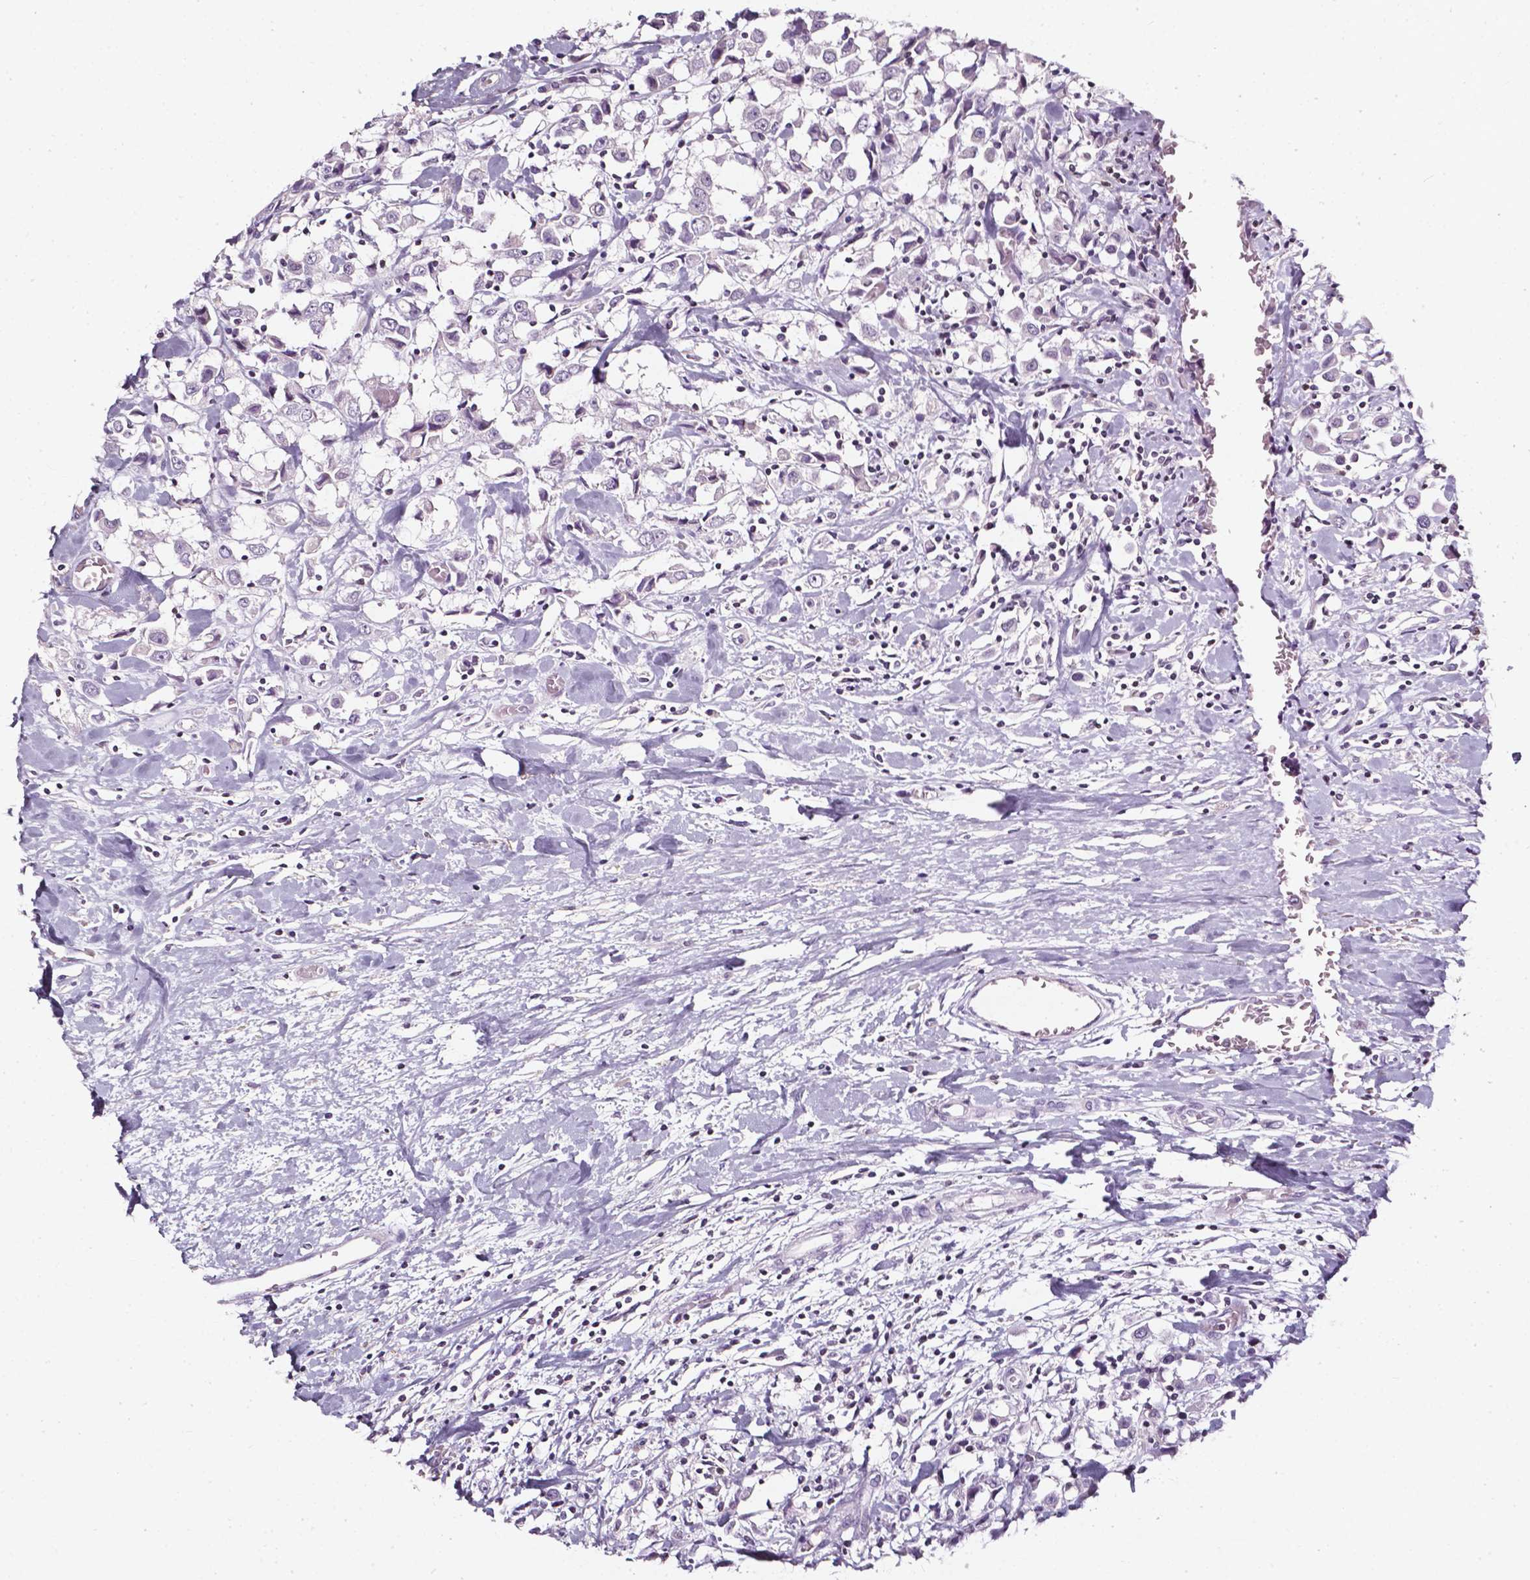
{"staining": {"intensity": "negative", "quantity": "none", "location": "none"}, "tissue": "breast cancer", "cell_type": "Tumor cells", "image_type": "cancer", "snomed": [{"axis": "morphology", "description": "Duct carcinoma"}, {"axis": "topography", "description": "Breast"}], "caption": "Immunohistochemistry of invasive ductal carcinoma (breast) shows no staining in tumor cells.", "gene": "AKR1B10", "patient": {"sex": "female", "age": 61}}